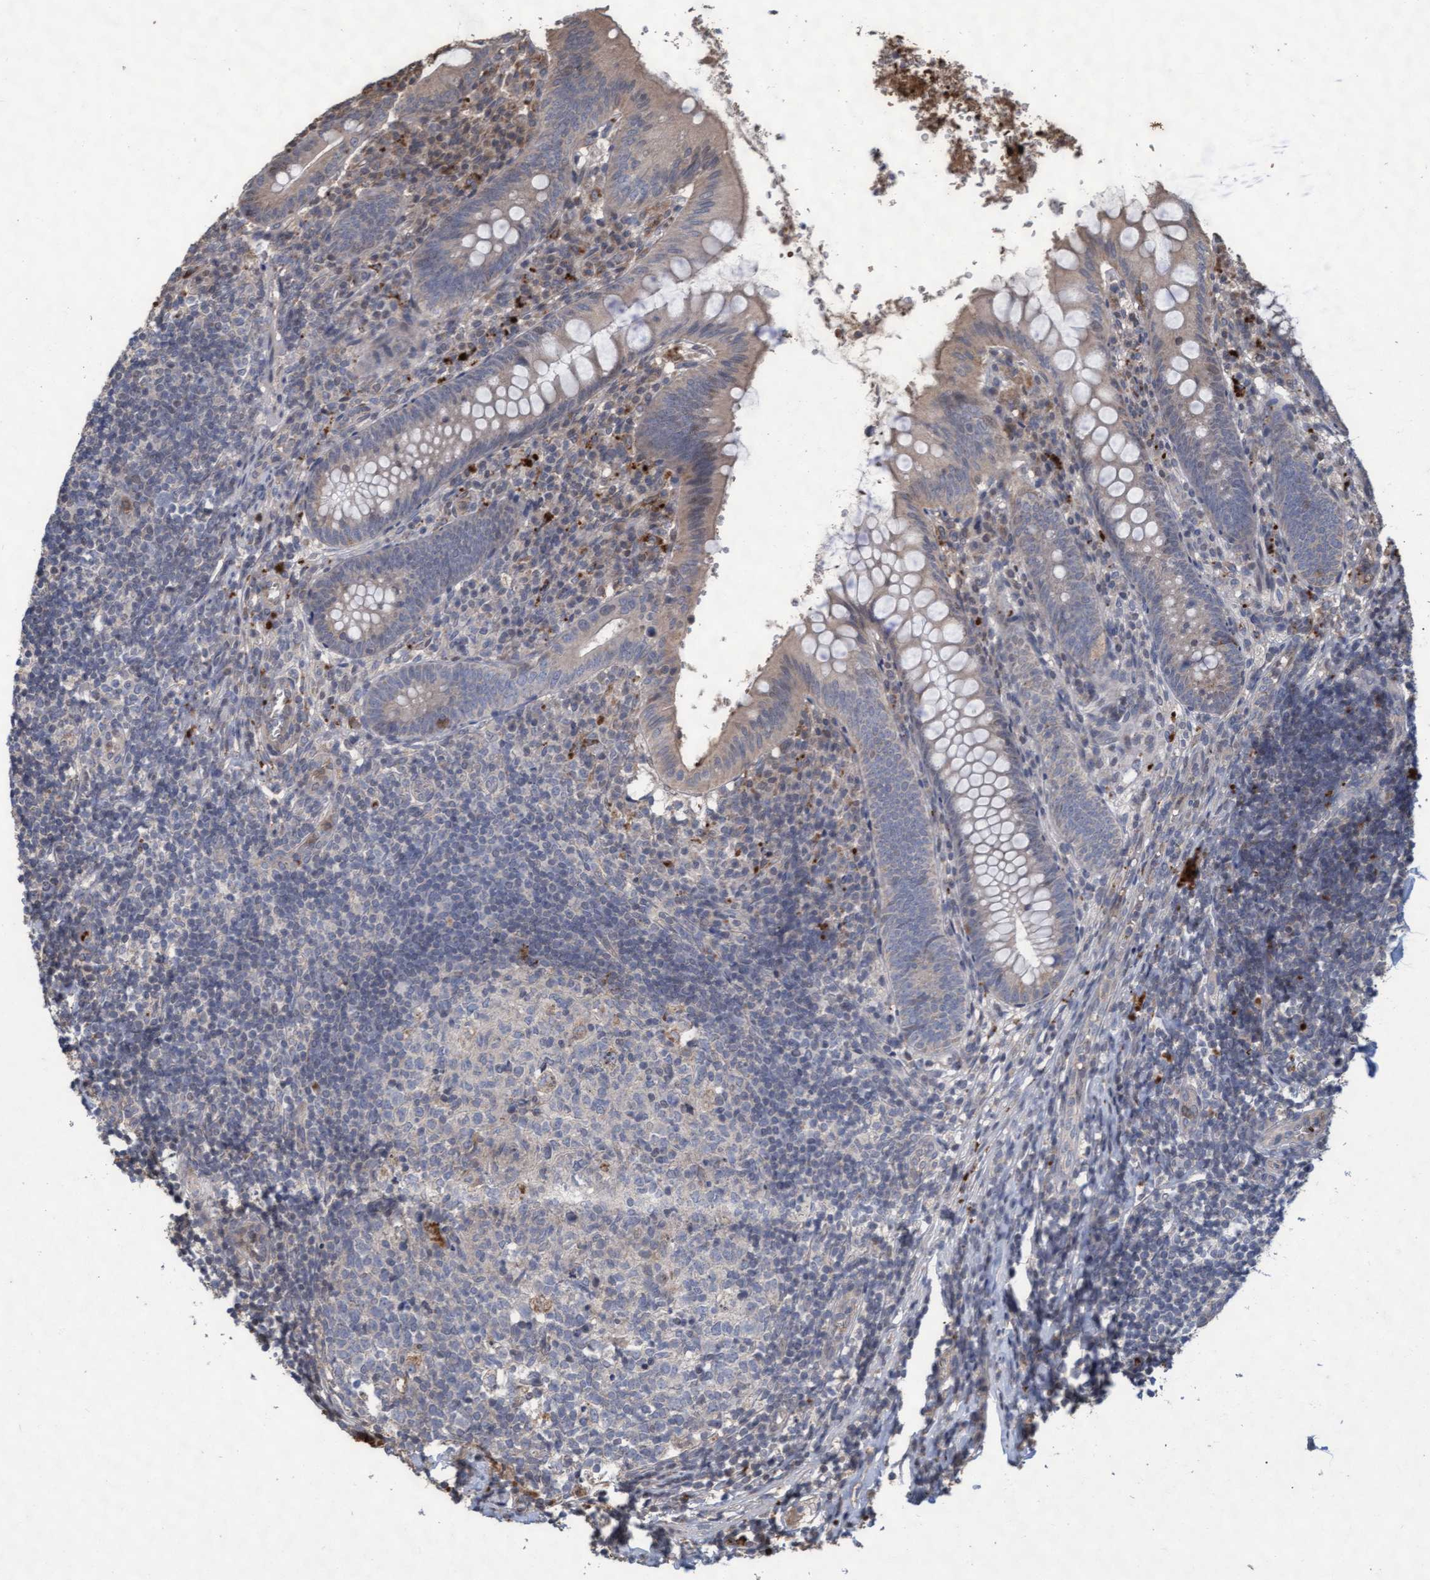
{"staining": {"intensity": "weak", "quantity": "25%-75%", "location": "cytoplasmic/membranous"}, "tissue": "appendix", "cell_type": "Glandular cells", "image_type": "normal", "snomed": [{"axis": "morphology", "description": "Normal tissue, NOS"}, {"axis": "topography", "description": "Appendix"}], "caption": "Appendix stained with IHC demonstrates weak cytoplasmic/membranous staining in about 25%-75% of glandular cells.", "gene": "KCNC2", "patient": {"sex": "male", "age": 8}}